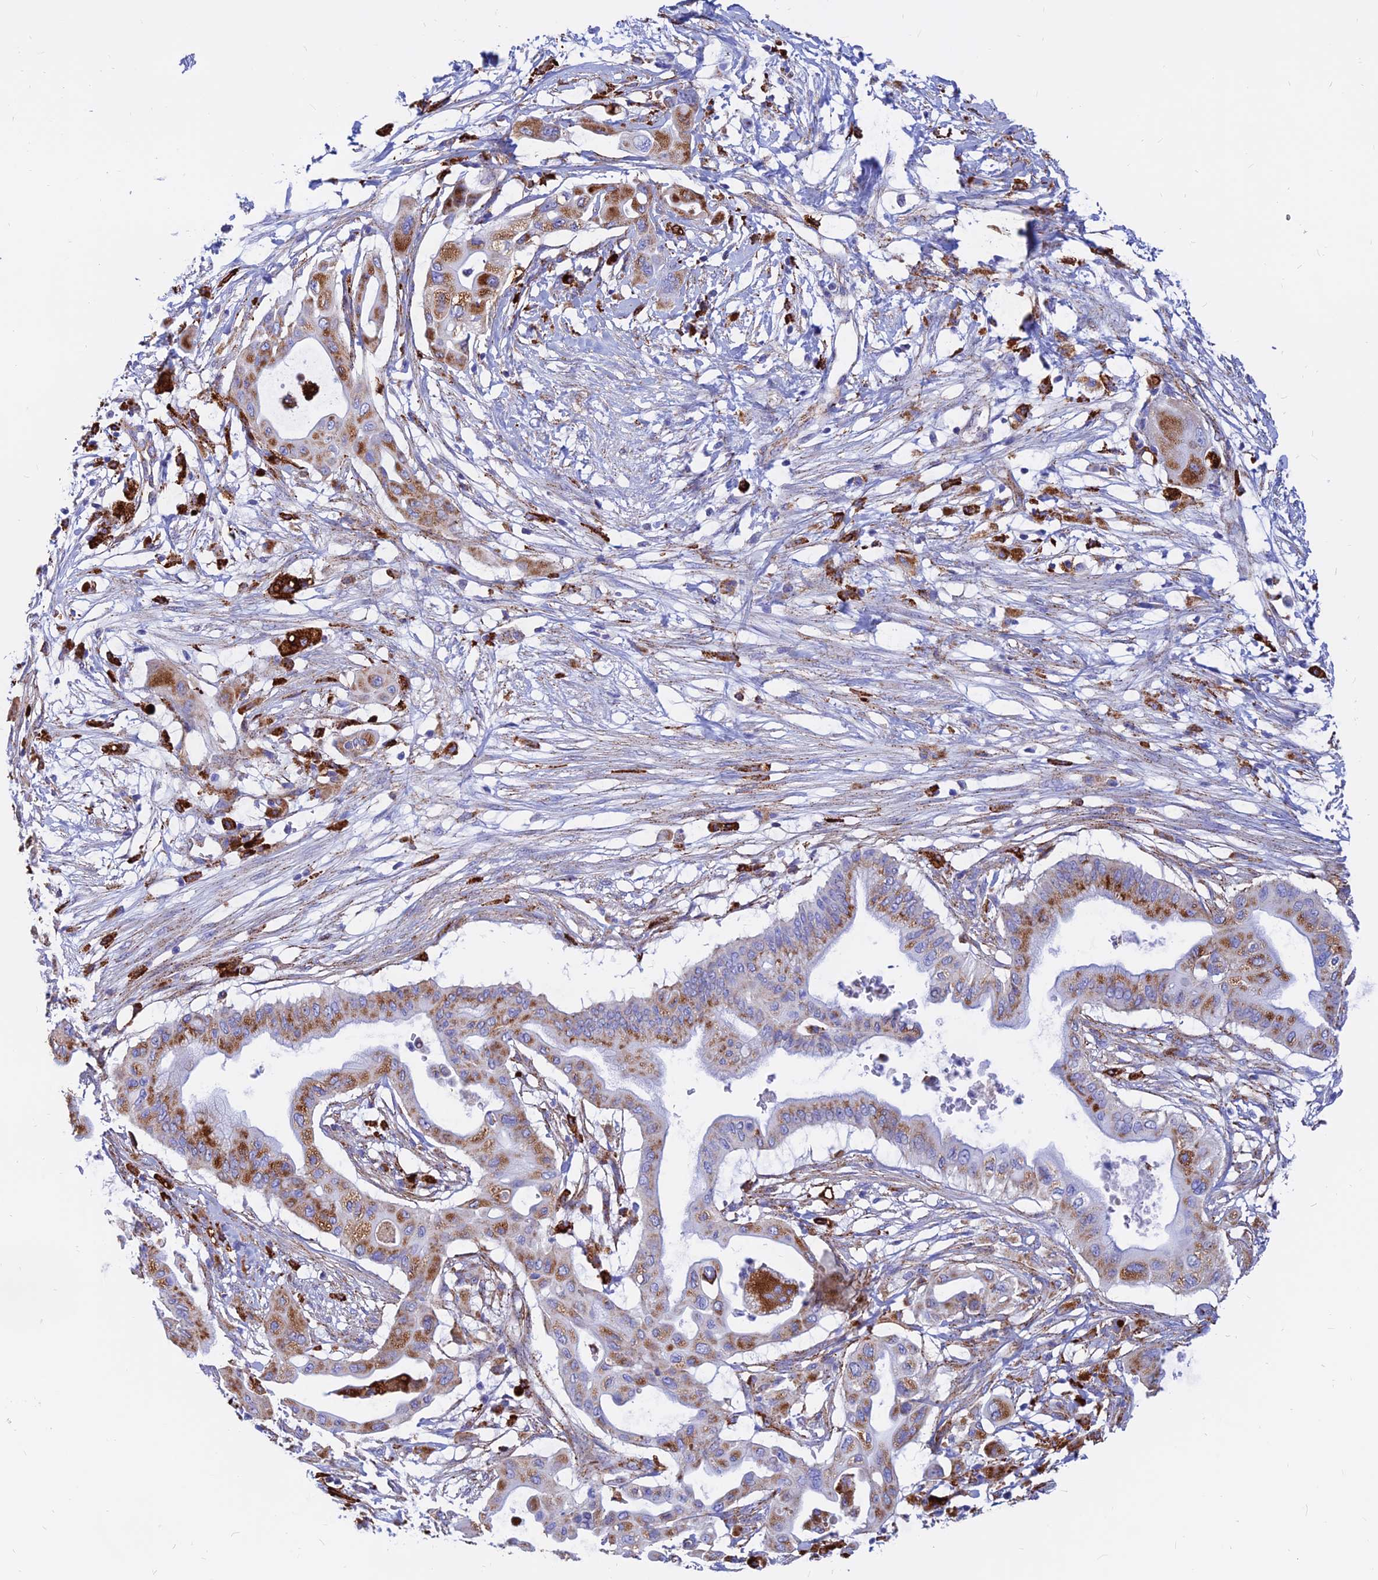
{"staining": {"intensity": "moderate", "quantity": ">75%", "location": "cytoplasmic/membranous"}, "tissue": "pancreatic cancer", "cell_type": "Tumor cells", "image_type": "cancer", "snomed": [{"axis": "morphology", "description": "Adenocarcinoma, NOS"}, {"axis": "topography", "description": "Pancreas"}], "caption": "Moderate cytoplasmic/membranous protein expression is identified in about >75% of tumor cells in pancreatic adenocarcinoma.", "gene": "SPNS1", "patient": {"sex": "male", "age": 68}}